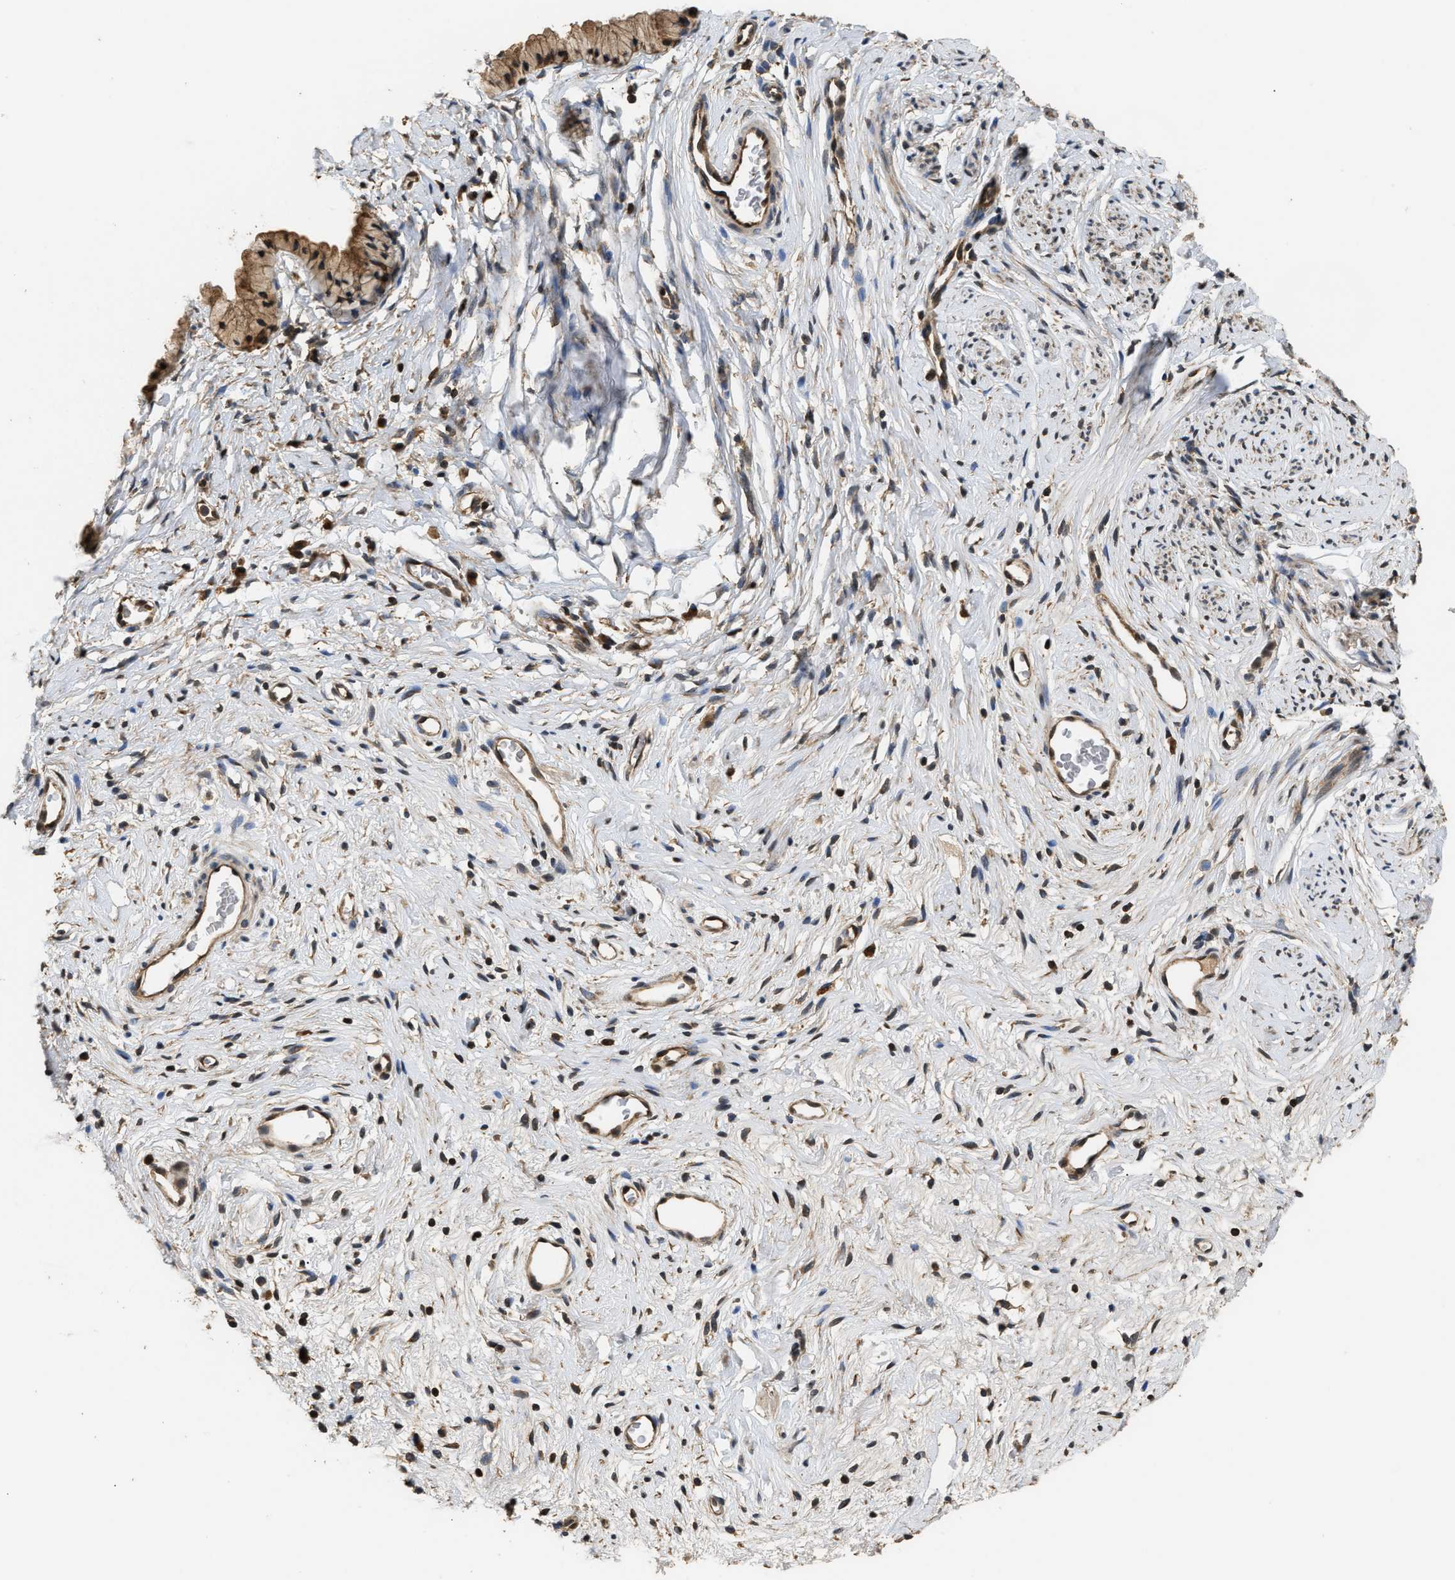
{"staining": {"intensity": "moderate", "quantity": ">75%", "location": "cytoplasmic/membranous"}, "tissue": "cervix", "cell_type": "Glandular cells", "image_type": "normal", "snomed": [{"axis": "morphology", "description": "Normal tissue, NOS"}, {"axis": "topography", "description": "Cervix"}], "caption": "Protein analysis of normal cervix shows moderate cytoplasmic/membranous staining in about >75% of glandular cells. Immunohistochemistry stains the protein in brown and the nuclei are stained blue.", "gene": "DNAJC2", "patient": {"sex": "female", "age": 77}}